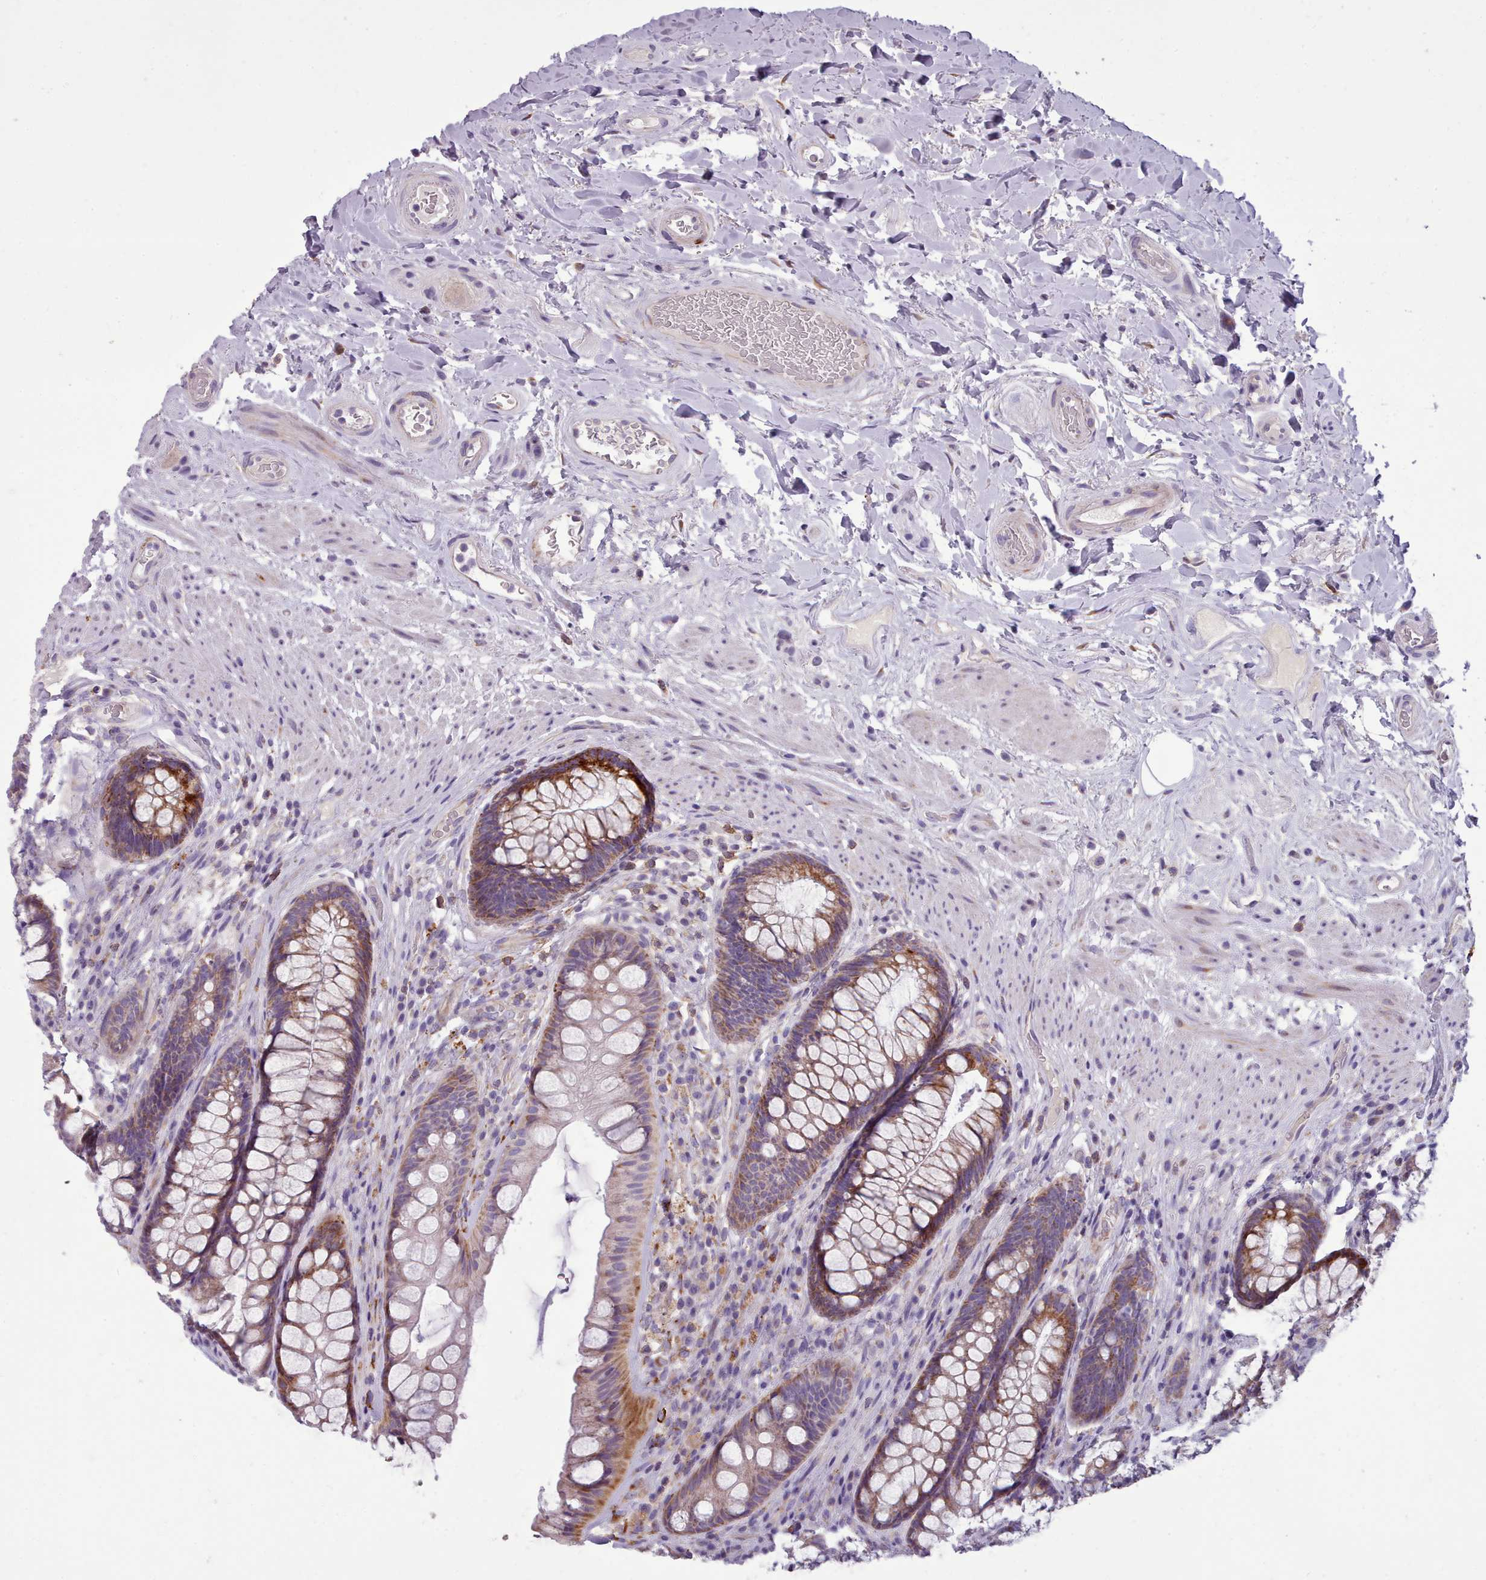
{"staining": {"intensity": "moderate", "quantity": "25%-75%", "location": "cytoplasmic/membranous"}, "tissue": "rectum", "cell_type": "Glandular cells", "image_type": "normal", "snomed": [{"axis": "morphology", "description": "Normal tissue, NOS"}, {"axis": "topography", "description": "Rectum"}], "caption": "IHC staining of unremarkable rectum, which reveals medium levels of moderate cytoplasmic/membranous expression in approximately 25%-75% of glandular cells indicating moderate cytoplasmic/membranous protein staining. The staining was performed using DAB (3,3'-diaminobenzidine) (brown) for protein detection and nuclei were counterstained in hematoxylin (blue).", "gene": "FKBP10", "patient": {"sex": "male", "age": 74}}